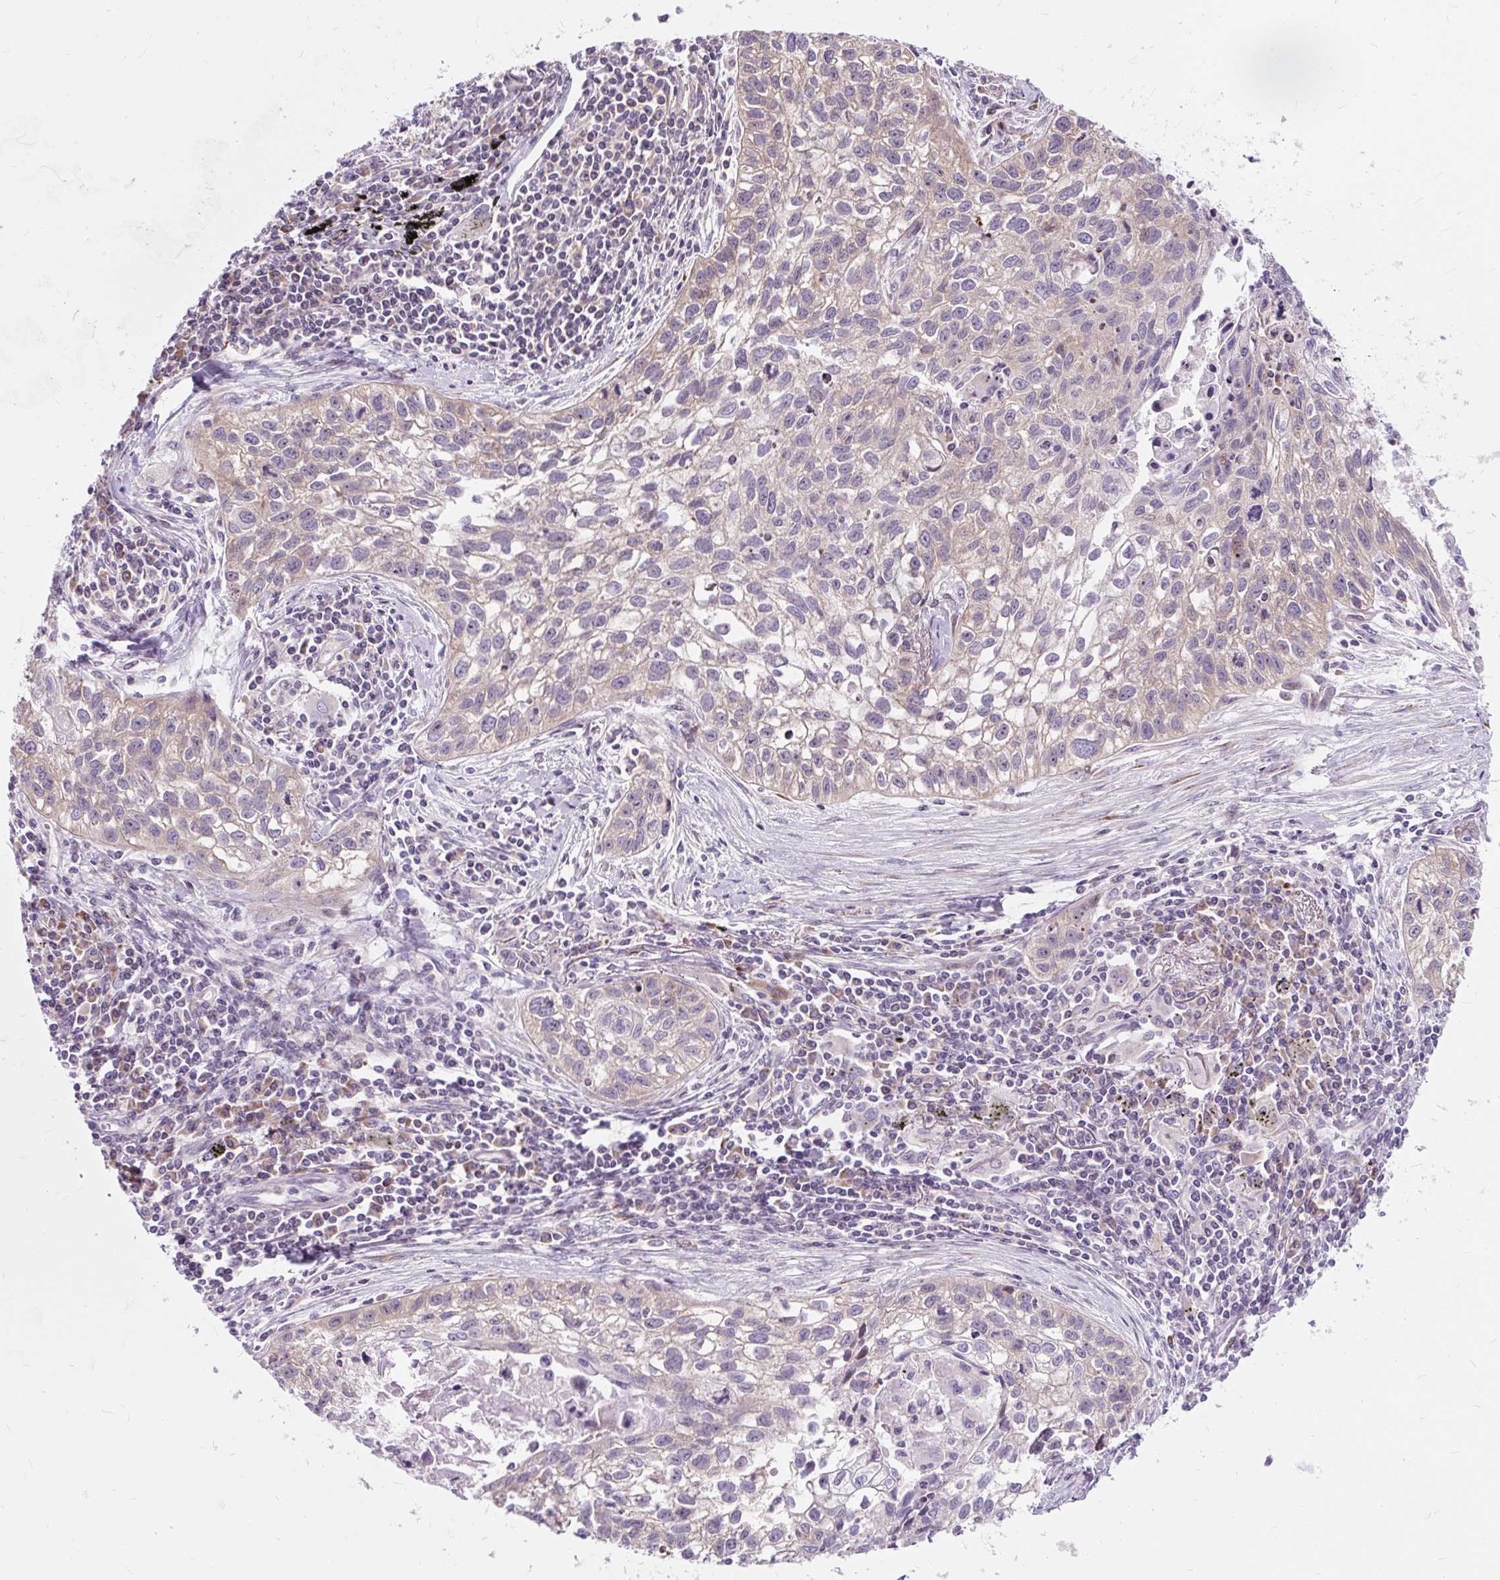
{"staining": {"intensity": "weak", "quantity": "<25%", "location": "cytoplasmic/membranous"}, "tissue": "lung cancer", "cell_type": "Tumor cells", "image_type": "cancer", "snomed": [{"axis": "morphology", "description": "Squamous cell carcinoma, NOS"}, {"axis": "topography", "description": "Lung"}], "caption": "This is an immunohistochemistry (IHC) photomicrograph of human lung cancer. There is no staining in tumor cells.", "gene": "CISD3", "patient": {"sex": "male", "age": 74}}